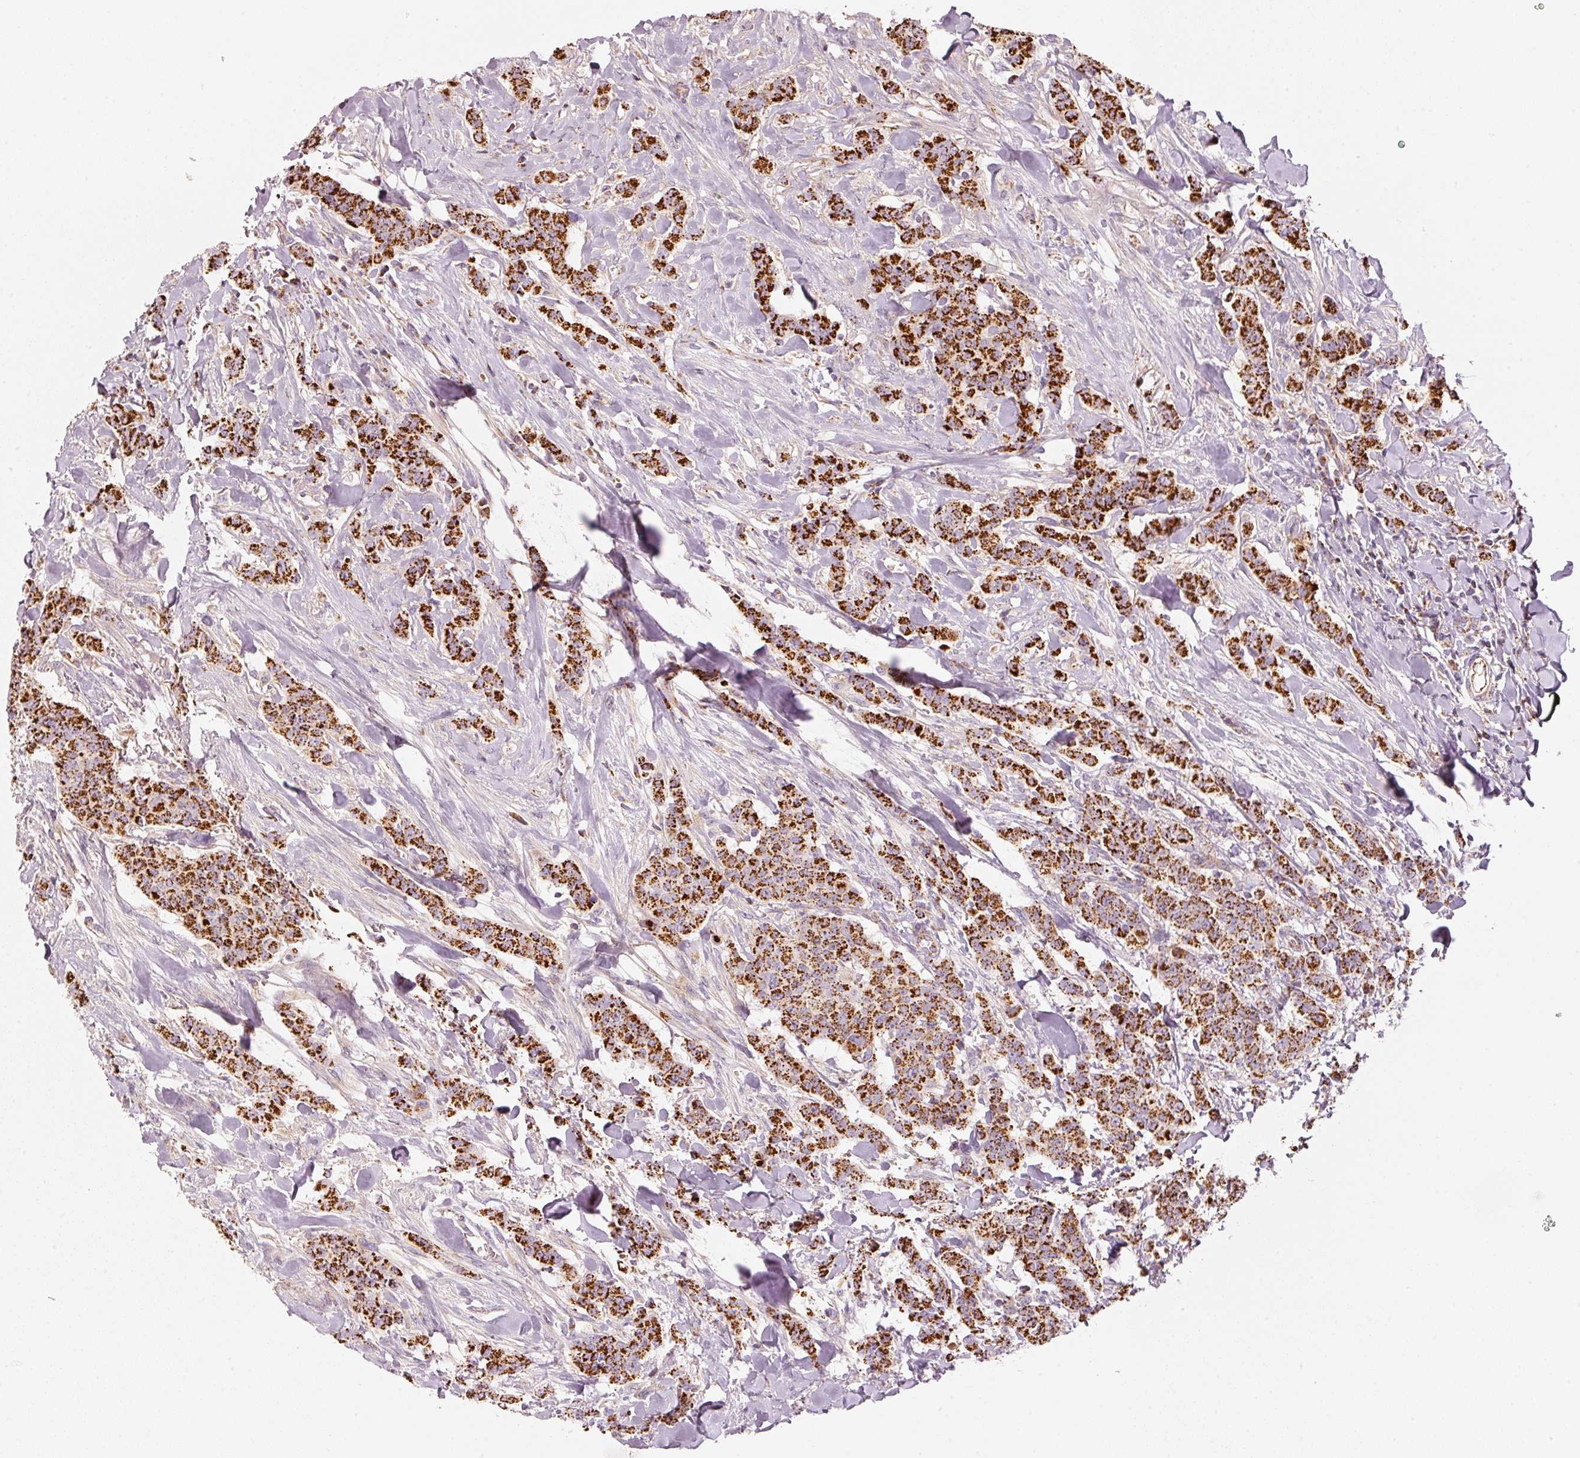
{"staining": {"intensity": "strong", "quantity": ">75%", "location": "cytoplasmic/membranous"}, "tissue": "breast cancer", "cell_type": "Tumor cells", "image_type": "cancer", "snomed": [{"axis": "morphology", "description": "Duct carcinoma"}, {"axis": "topography", "description": "Breast"}], "caption": "A histopathology image of breast cancer (invasive ductal carcinoma) stained for a protein reveals strong cytoplasmic/membranous brown staining in tumor cells.", "gene": "C17orf98", "patient": {"sex": "female", "age": 40}}